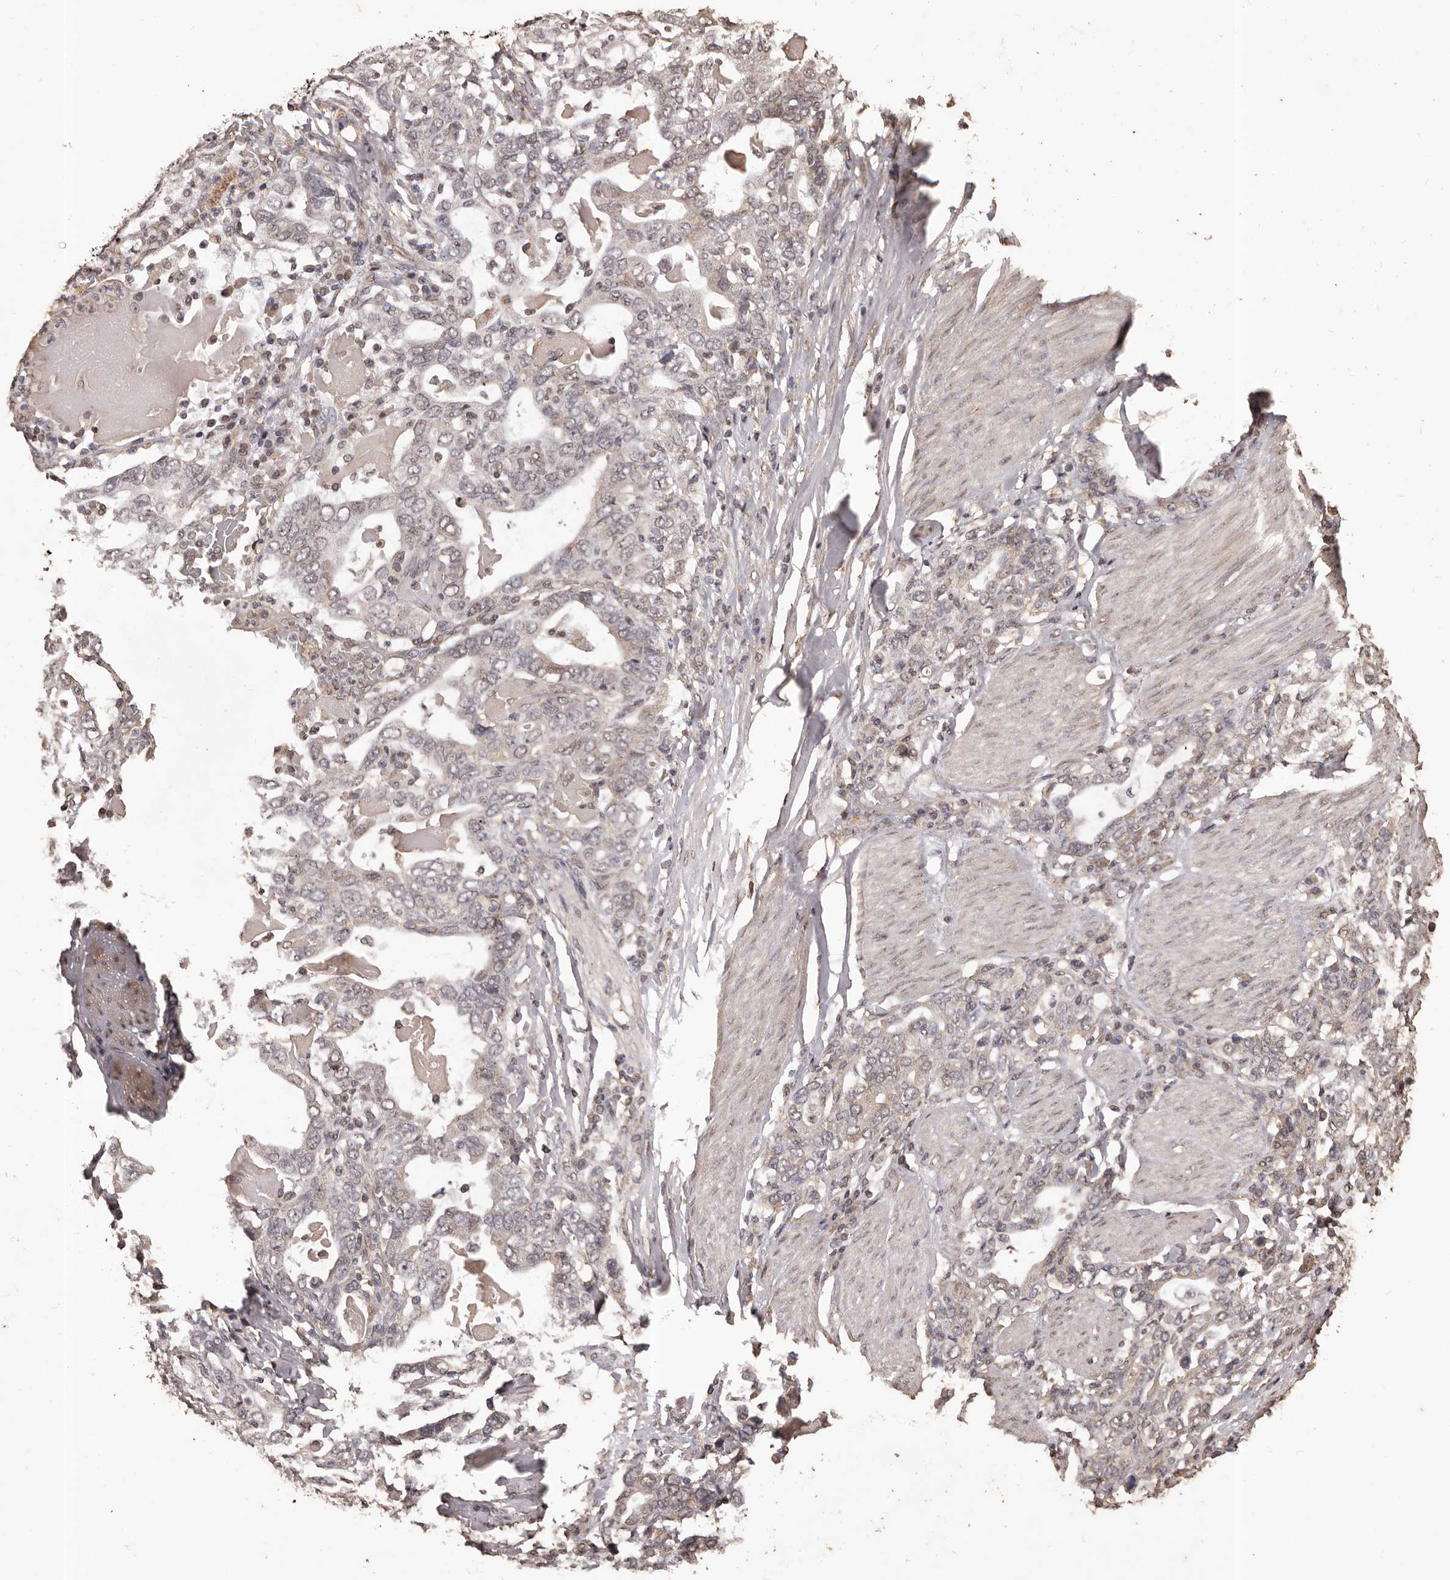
{"staining": {"intensity": "weak", "quantity": "<25%", "location": "nuclear"}, "tissue": "stomach cancer", "cell_type": "Tumor cells", "image_type": "cancer", "snomed": [{"axis": "morphology", "description": "Adenocarcinoma, NOS"}, {"axis": "topography", "description": "Stomach, upper"}], "caption": "High magnification brightfield microscopy of stomach cancer (adenocarcinoma) stained with DAB (3,3'-diaminobenzidine) (brown) and counterstained with hematoxylin (blue): tumor cells show no significant staining. (Brightfield microscopy of DAB immunohistochemistry at high magnification).", "gene": "NAV1", "patient": {"sex": "male", "age": 62}}